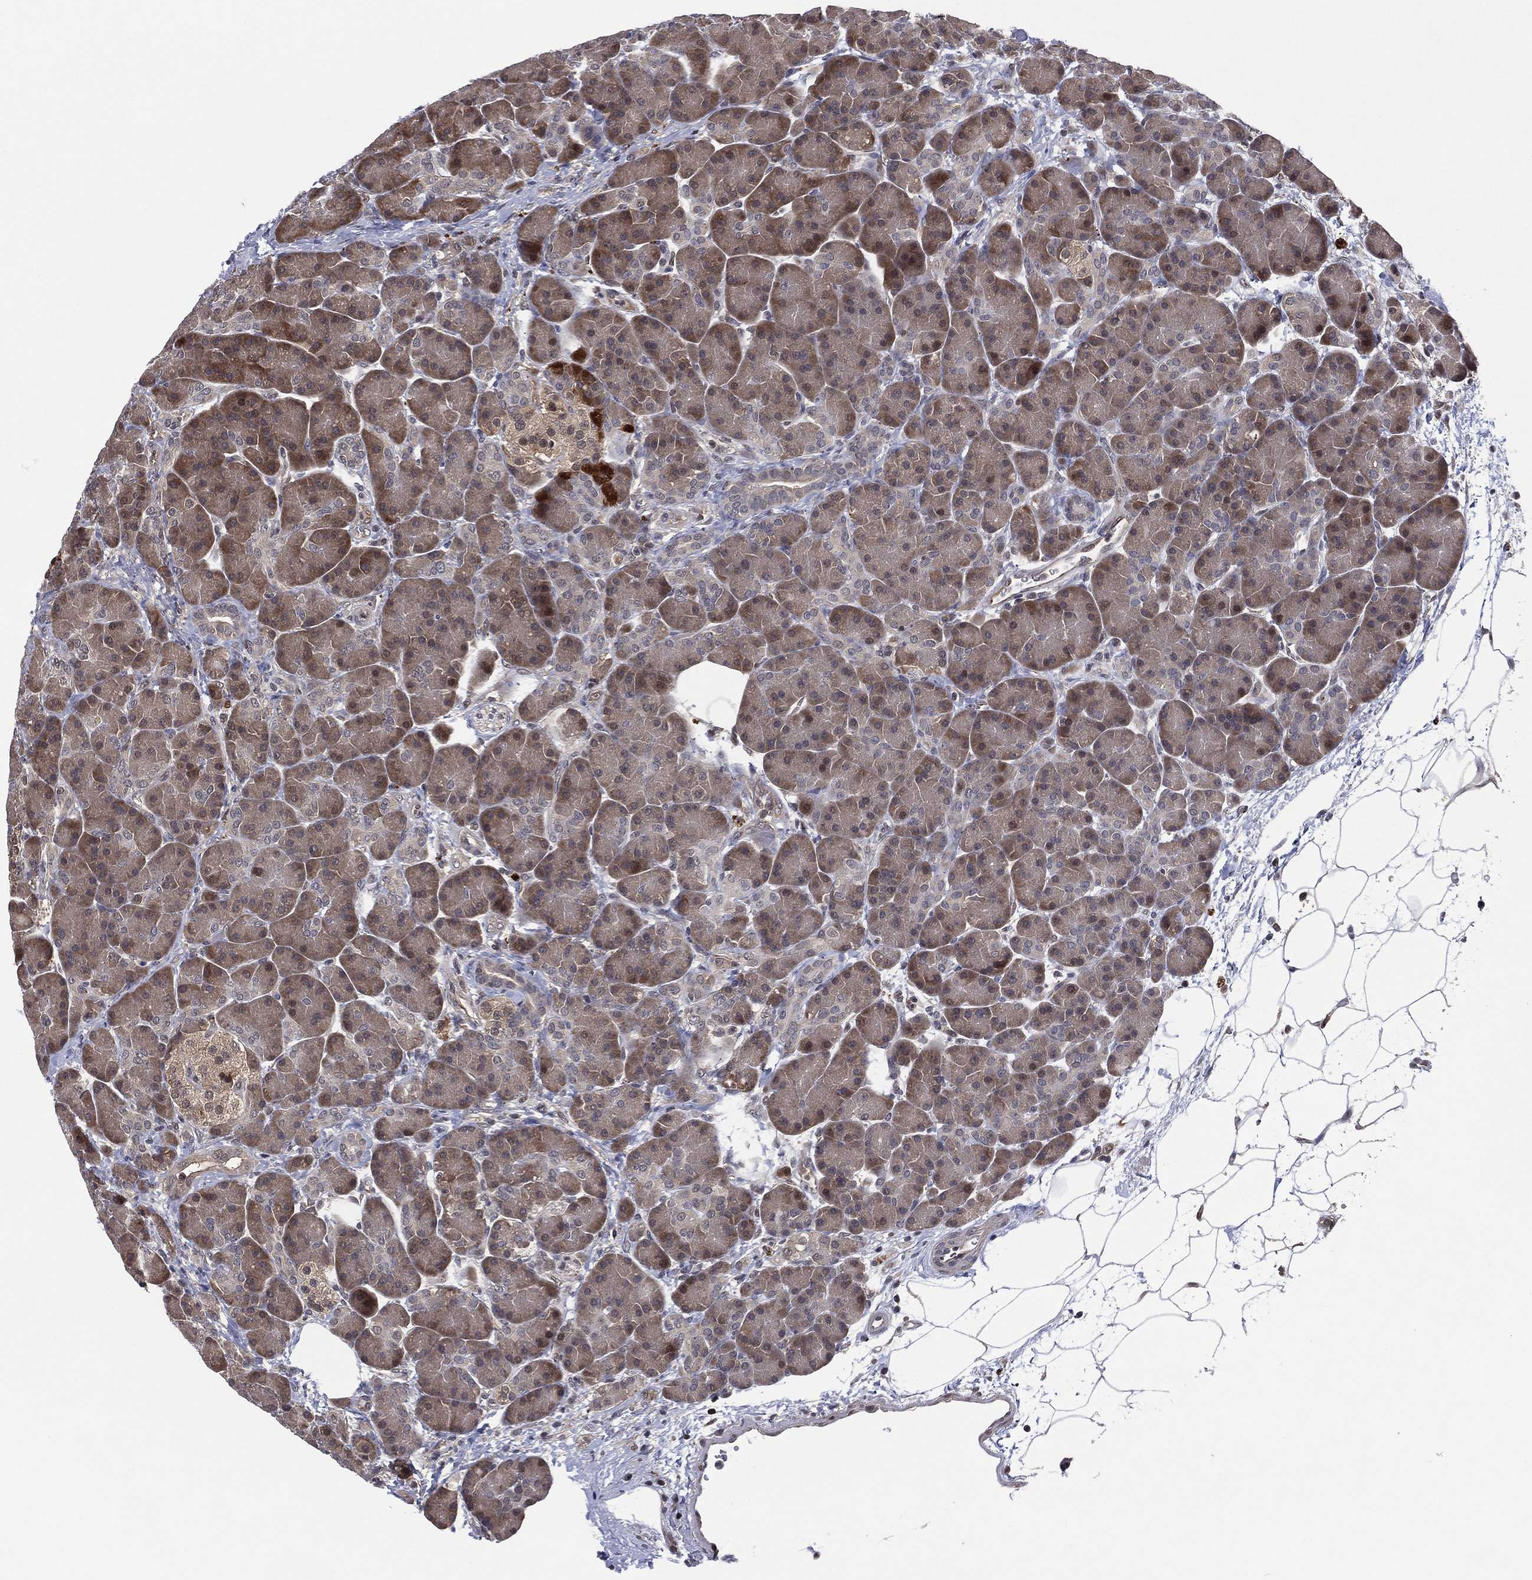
{"staining": {"intensity": "weak", "quantity": "25%-75%", "location": "cytoplasmic/membranous"}, "tissue": "pancreas", "cell_type": "Exocrine glandular cells", "image_type": "normal", "snomed": [{"axis": "morphology", "description": "Normal tissue, NOS"}, {"axis": "topography", "description": "Pancreas"}], "caption": "Weak cytoplasmic/membranous protein staining is identified in about 25%-75% of exocrine glandular cells in pancreas.", "gene": "ICOSLG", "patient": {"sex": "female", "age": 63}}